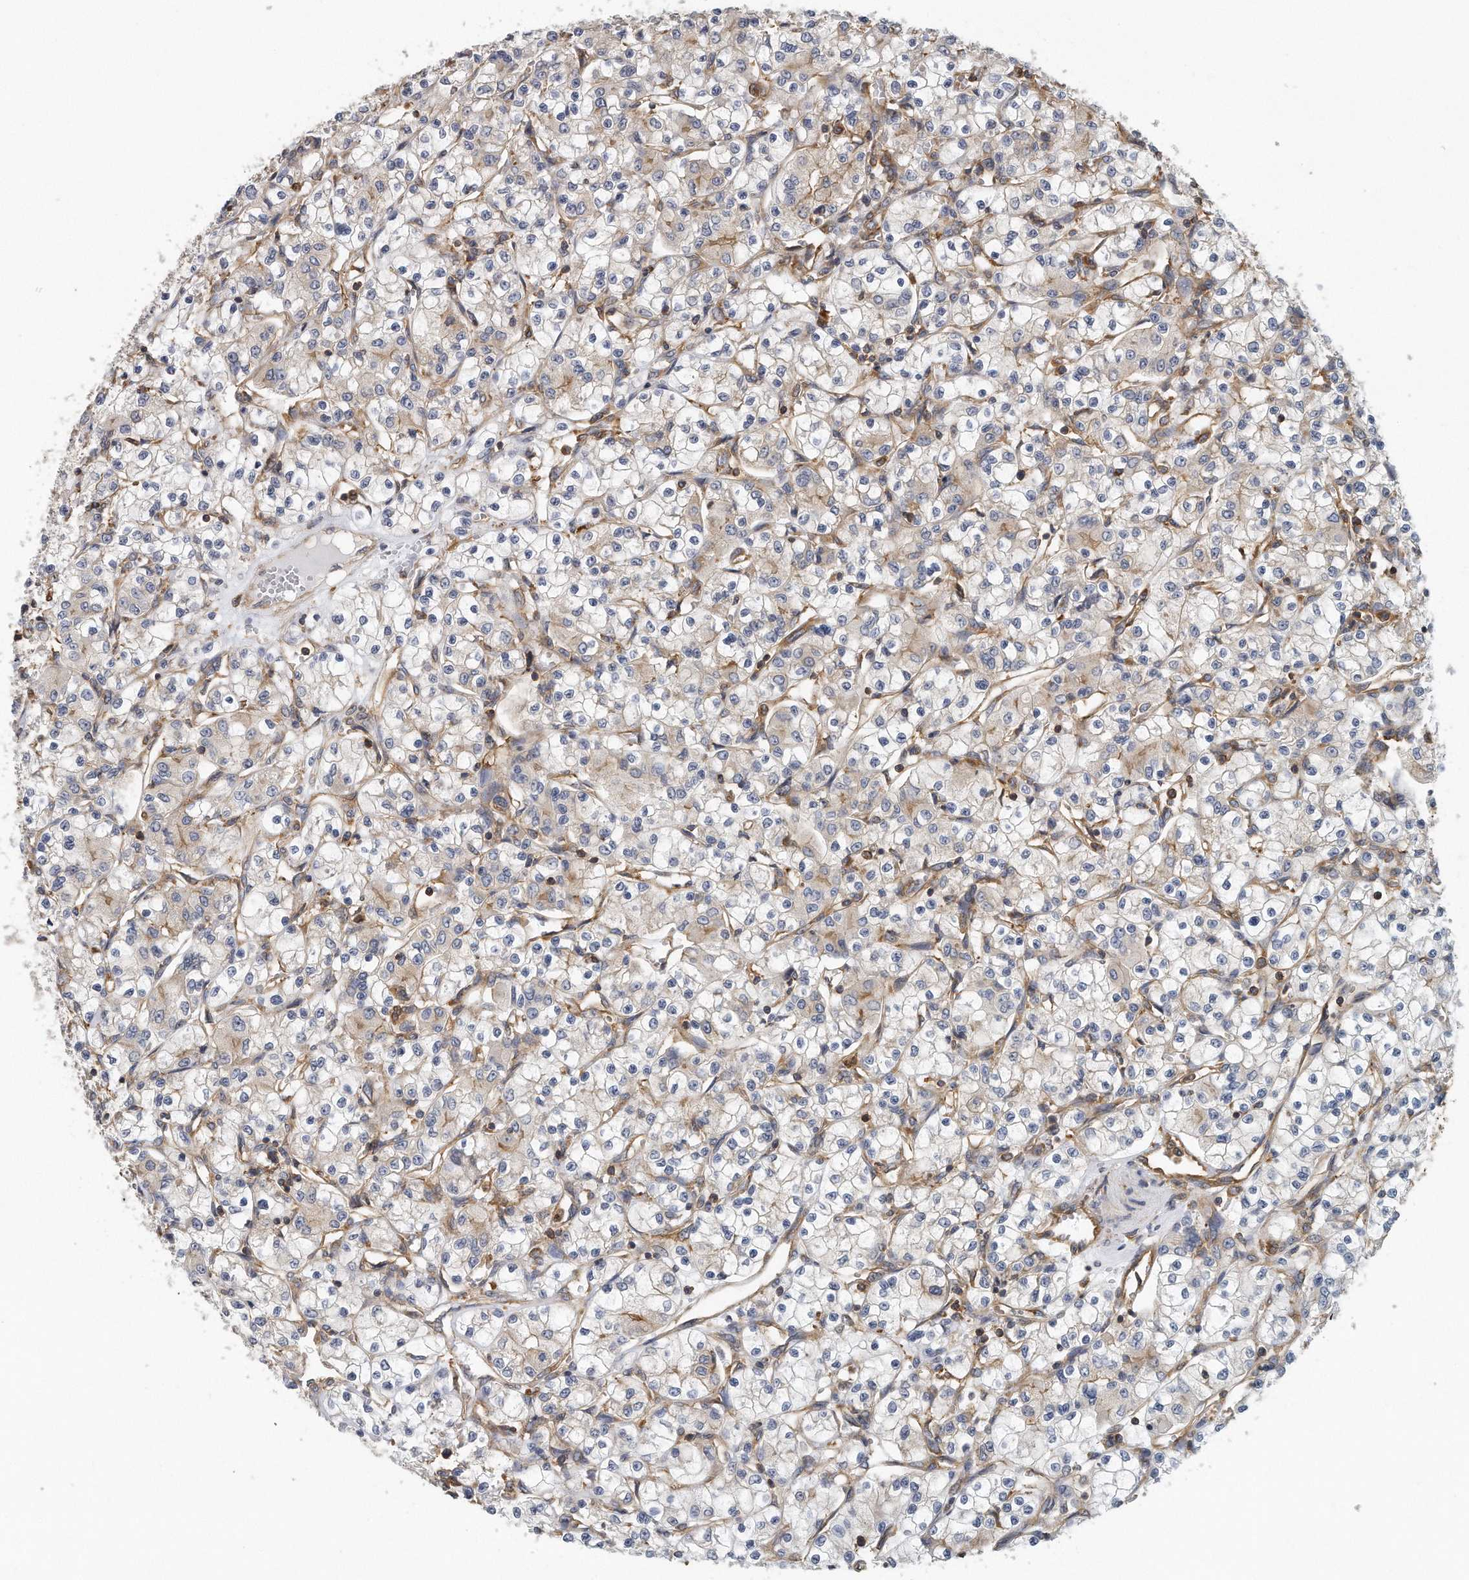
{"staining": {"intensity": "weak", "quantity": "25%-75%", "location": "cytoplasmic/membranous"}, "tissue": "renal cancer", "cell_type": "Tumor cells", "image_type": "cancer", "snomed": [{"axis": "morphology", "description": "Adenocarcinoma, NOS"}, {"axis": "topography", "description": "Kidney"}], "caption": "Tumor cells exhibit low levels of weak cytoplasmic/membranous positivity in approximately 25%-75% of cells in adenocarcinoma (renal). The staining was performed using DAB (3,3'-diaminobenzidine), with brown indicating positive protein expression. Nuclei are stained blue with hematoxylin.", "gene": "EIF3I", "patient": {"sex": "female", "age": 59}}